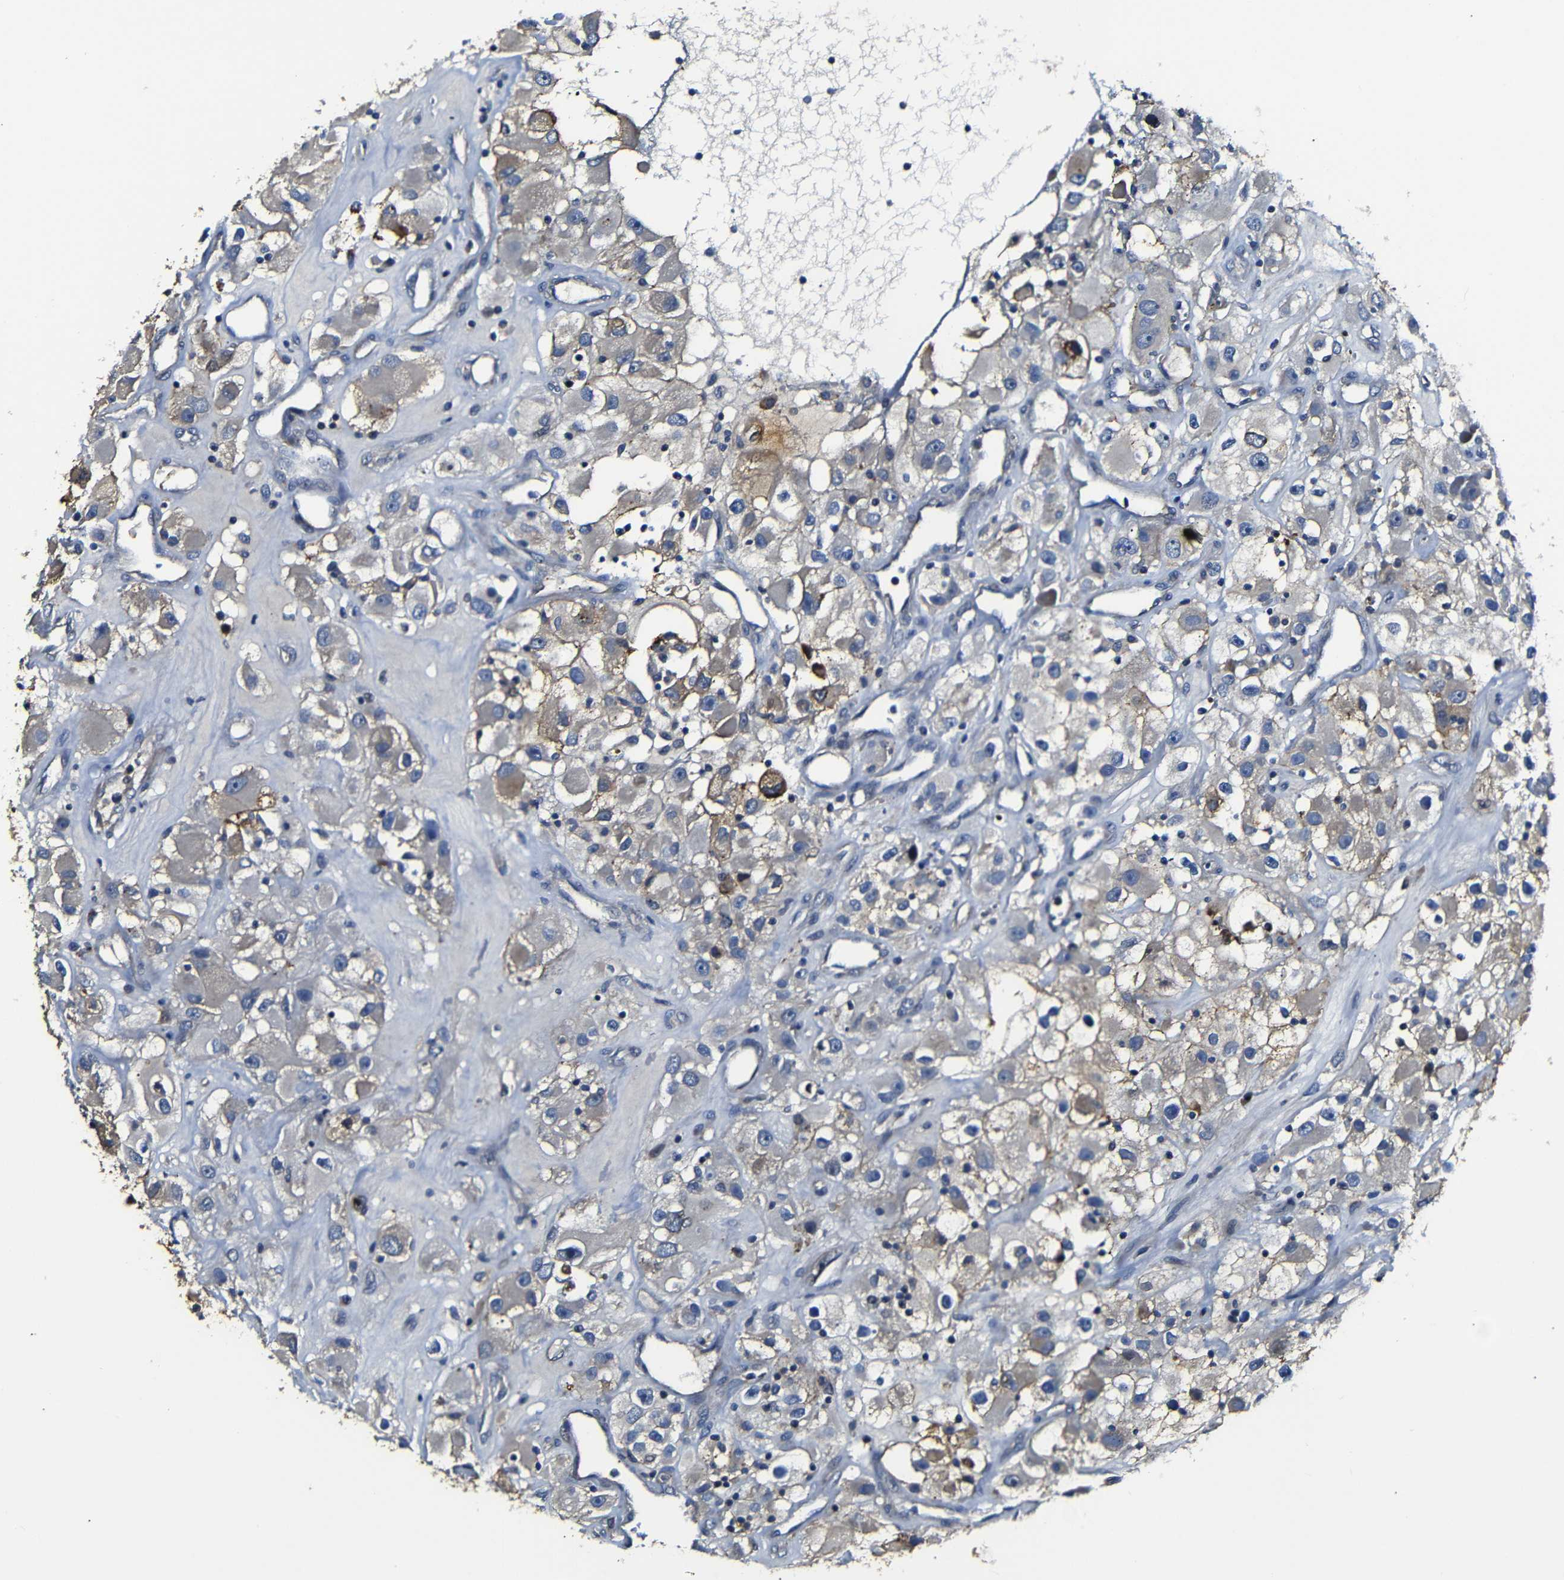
{"staining": {"intensity": "weak", "quantity": "25%-75%", "location": "cytoplasmic/membranous"}, "tissue": "renal cancer", "cell_type": "Tumor cells", "image_type": "cancer", "snomed": [{"axis": "morphology", "description": "Adenocarcinoma, NOS"}, {"axis": "topography", "description": "Kidney"}], "caption": "IHC (DAB) staining of human renal cancer (adenocarcinoma) reveals weak cytoplasmic/membranous protein positivity in about 25%-75% of tumor cells.", "gene": "AFDN", "patient": {"sex": "female", "age": 52}}